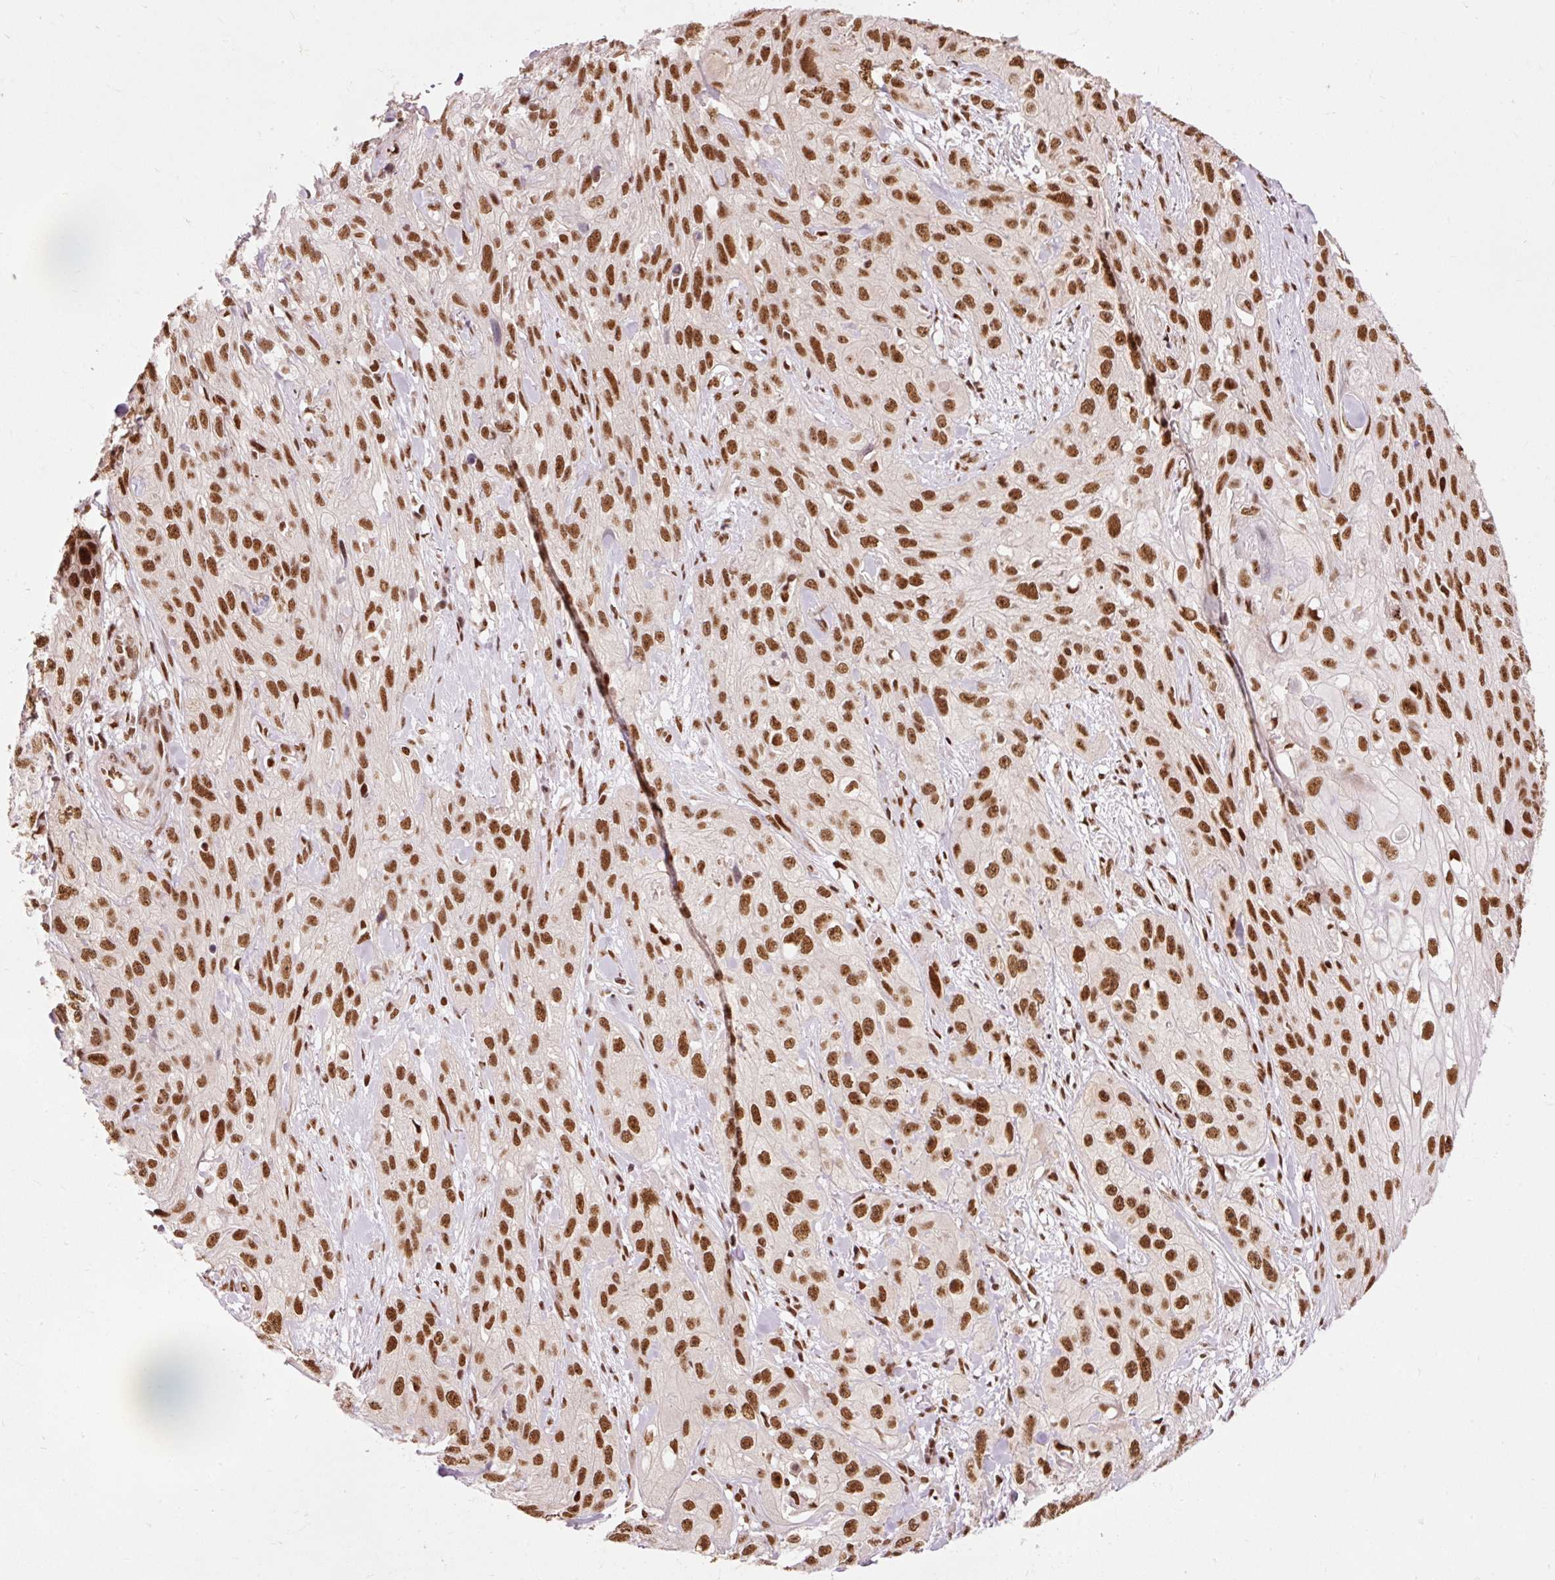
{"staining": {"intensity": "strong", "quantity": ">75%", "location": "nuclear"}, "tissue": "skin cancer", "cell_type": "Tumor cells", "image_type": "cancer", "snomed": [{"axis": "morphology", "description": "Squamous cell carcinoma, NOS"}, {"axis": "topography", "description": "Skin"}, {"axis": "topography", "description": "Vulva"}], "caption": "This is a photomicrograph of immunohistochemistry staining of squamous cell carcinoma (skin), which shows strong positivity in the nuclear of tumor cells.", "gene": "ZBTB44", "patient": {"sex": "female", "age": 86}}